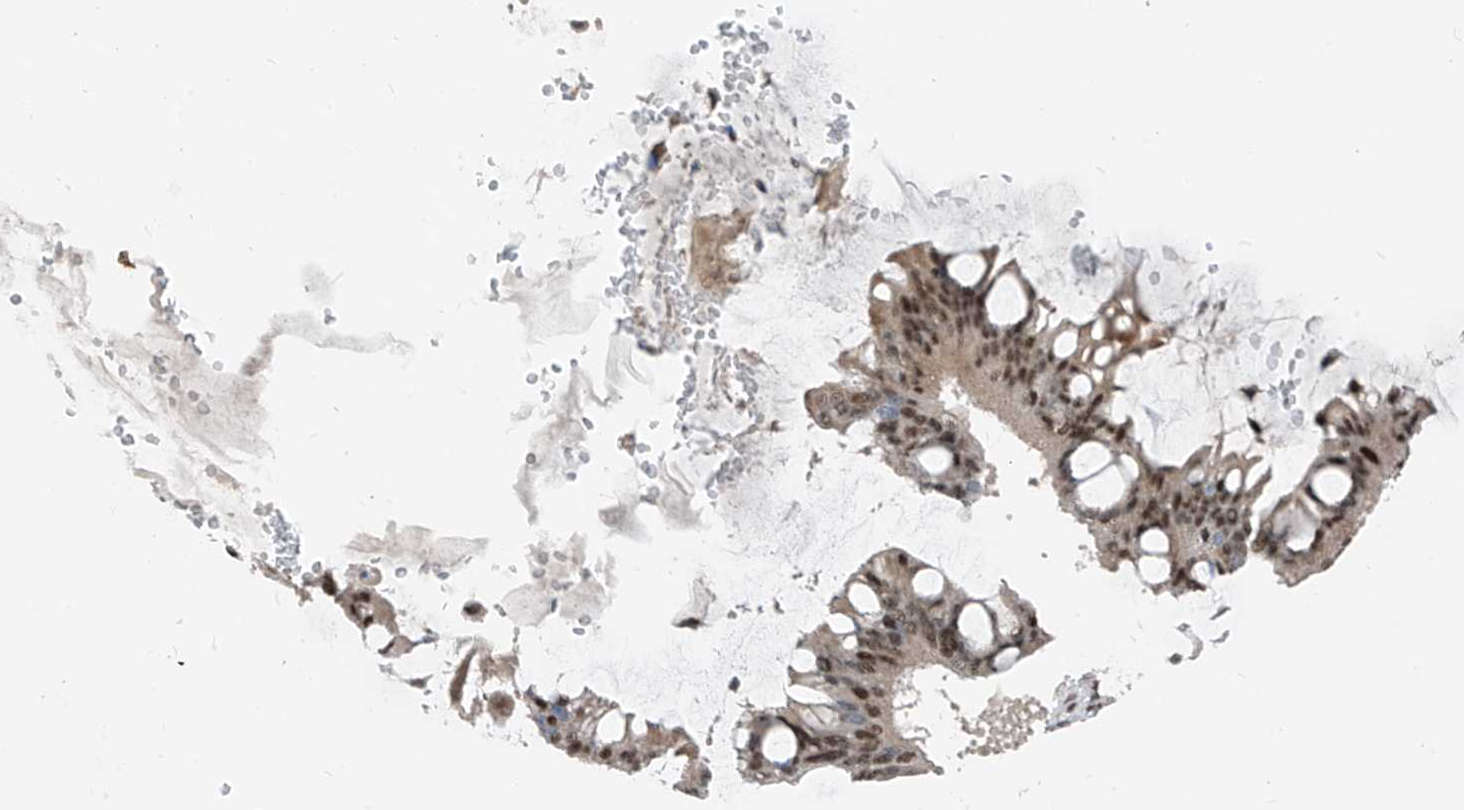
{"staining": {"intensity": "moderate", "quantity": "25%-75%", "location": "nuclear"}, "tissue": "ovarian cancer", "cell_type": "Tumor cells", "image_type": "cancer", "snomed": [{"axis": "morphology", "description": "Cystadenocarcinoma, mucinous, NOS"}, {"axis": "topography", "description": "Ovary"}], "caption": "High-power microscopy captured an immunohistochemistry (IHC) micrograph of ovarian cancer (mucinous cystadenocarcinoma), revealing moderate nuclear expression in approximately 25%-75% of tumor cells. Using DAB (brown) and hematoxylin (blue) stains, captured at high magnification using brightfield microscopy.", "gene": "RBP7", "patient": {"sex": "female", "age": 73}}